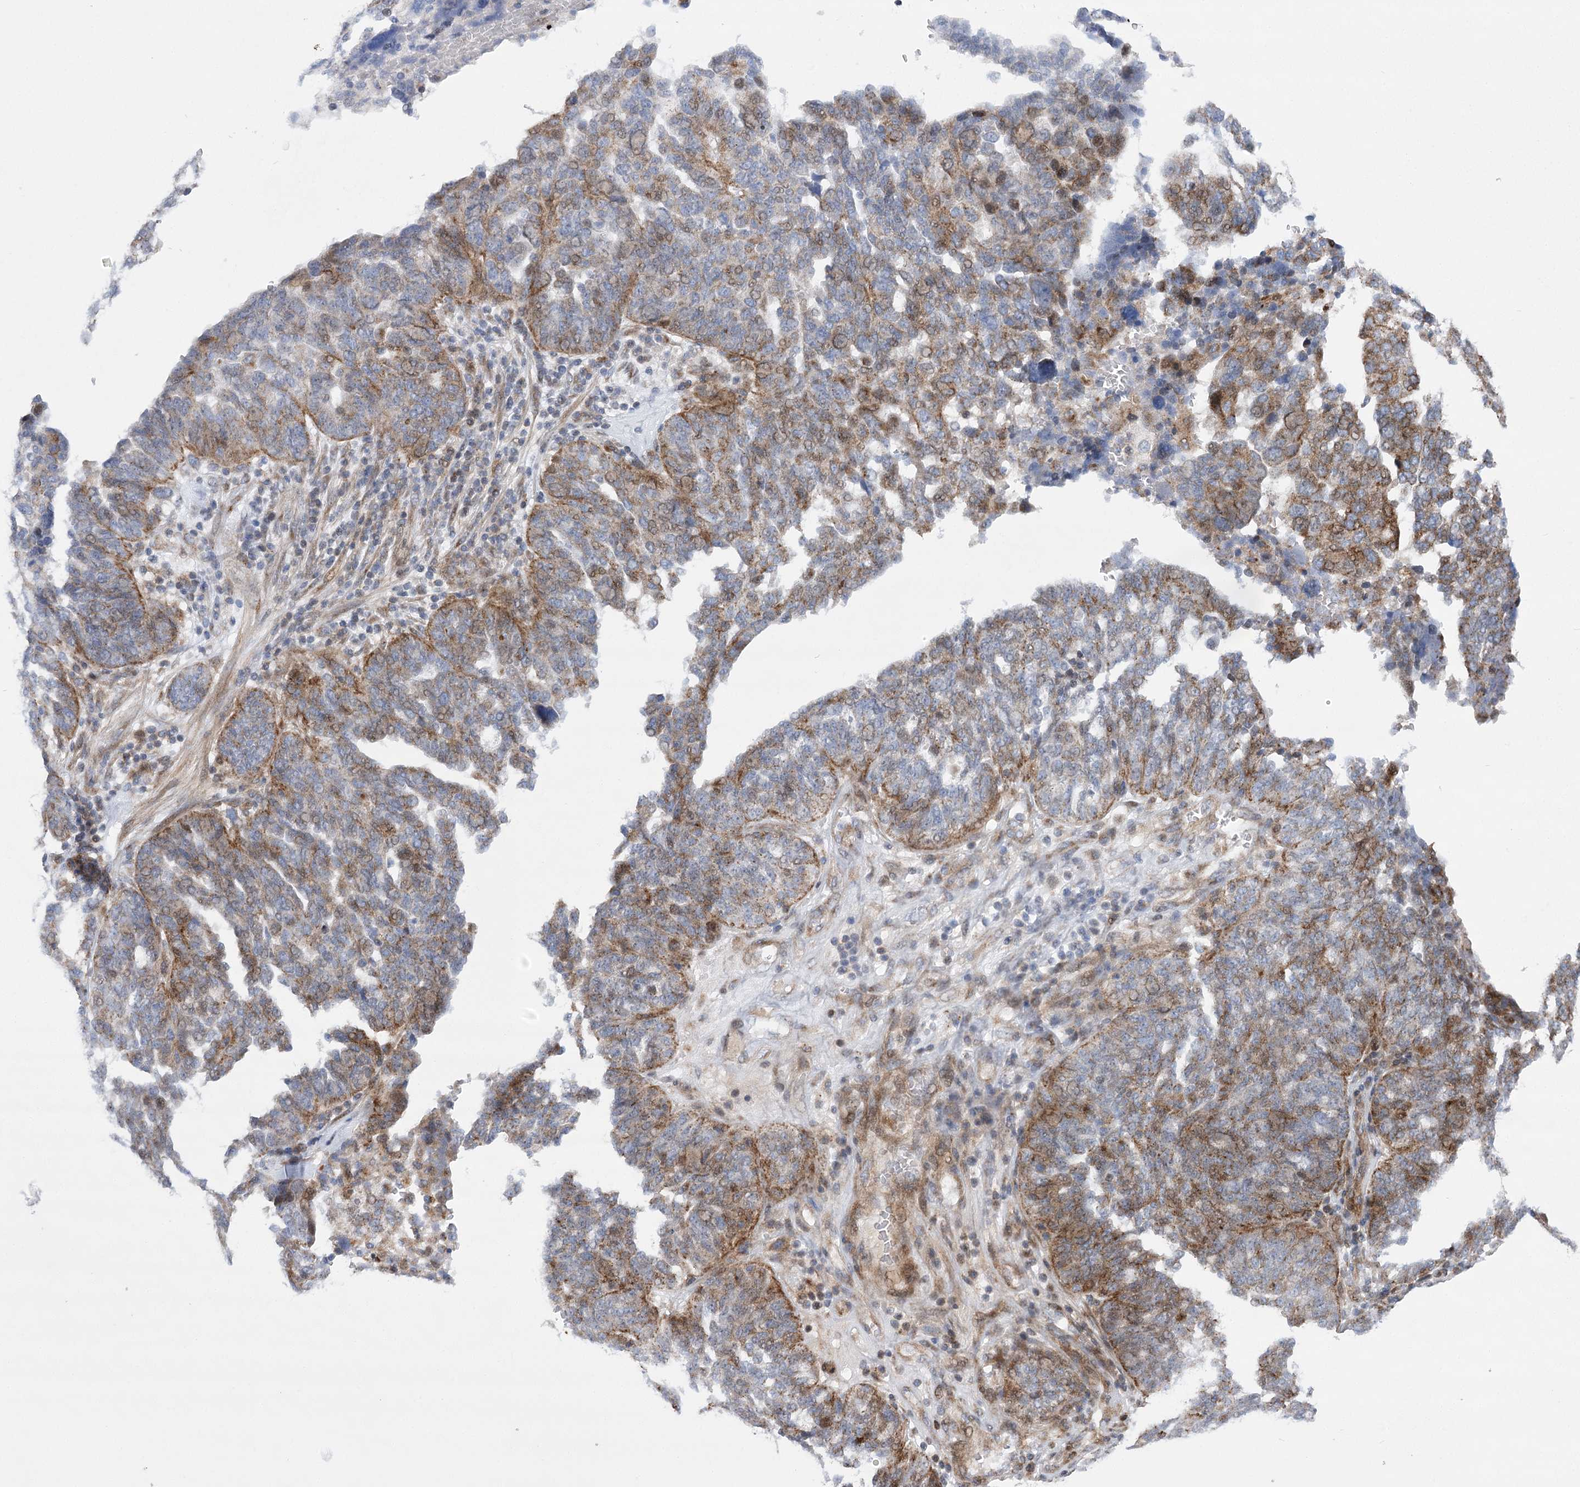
{"staining": {"intensity": "moderate", "quantity": "25%-75%", "location": "cytoplasmic/membranous"}, "tissue": "ovarian cancer", "cell_type": "Tumor cells", "image_type": "cancer", "snomed": [{"axis": "morphology", "description": "Cystadenocarcinoma, serous, NOS"}, {"axis": "topography", "description": "Ovary"}], "caption": "Moderate cytoplasmic/membranous protein positivity is identified in about 25%-75% of tumor cells in ovarian cancer.", "gene": "NME7", "patient": {"sex": "female", "age": 59}}